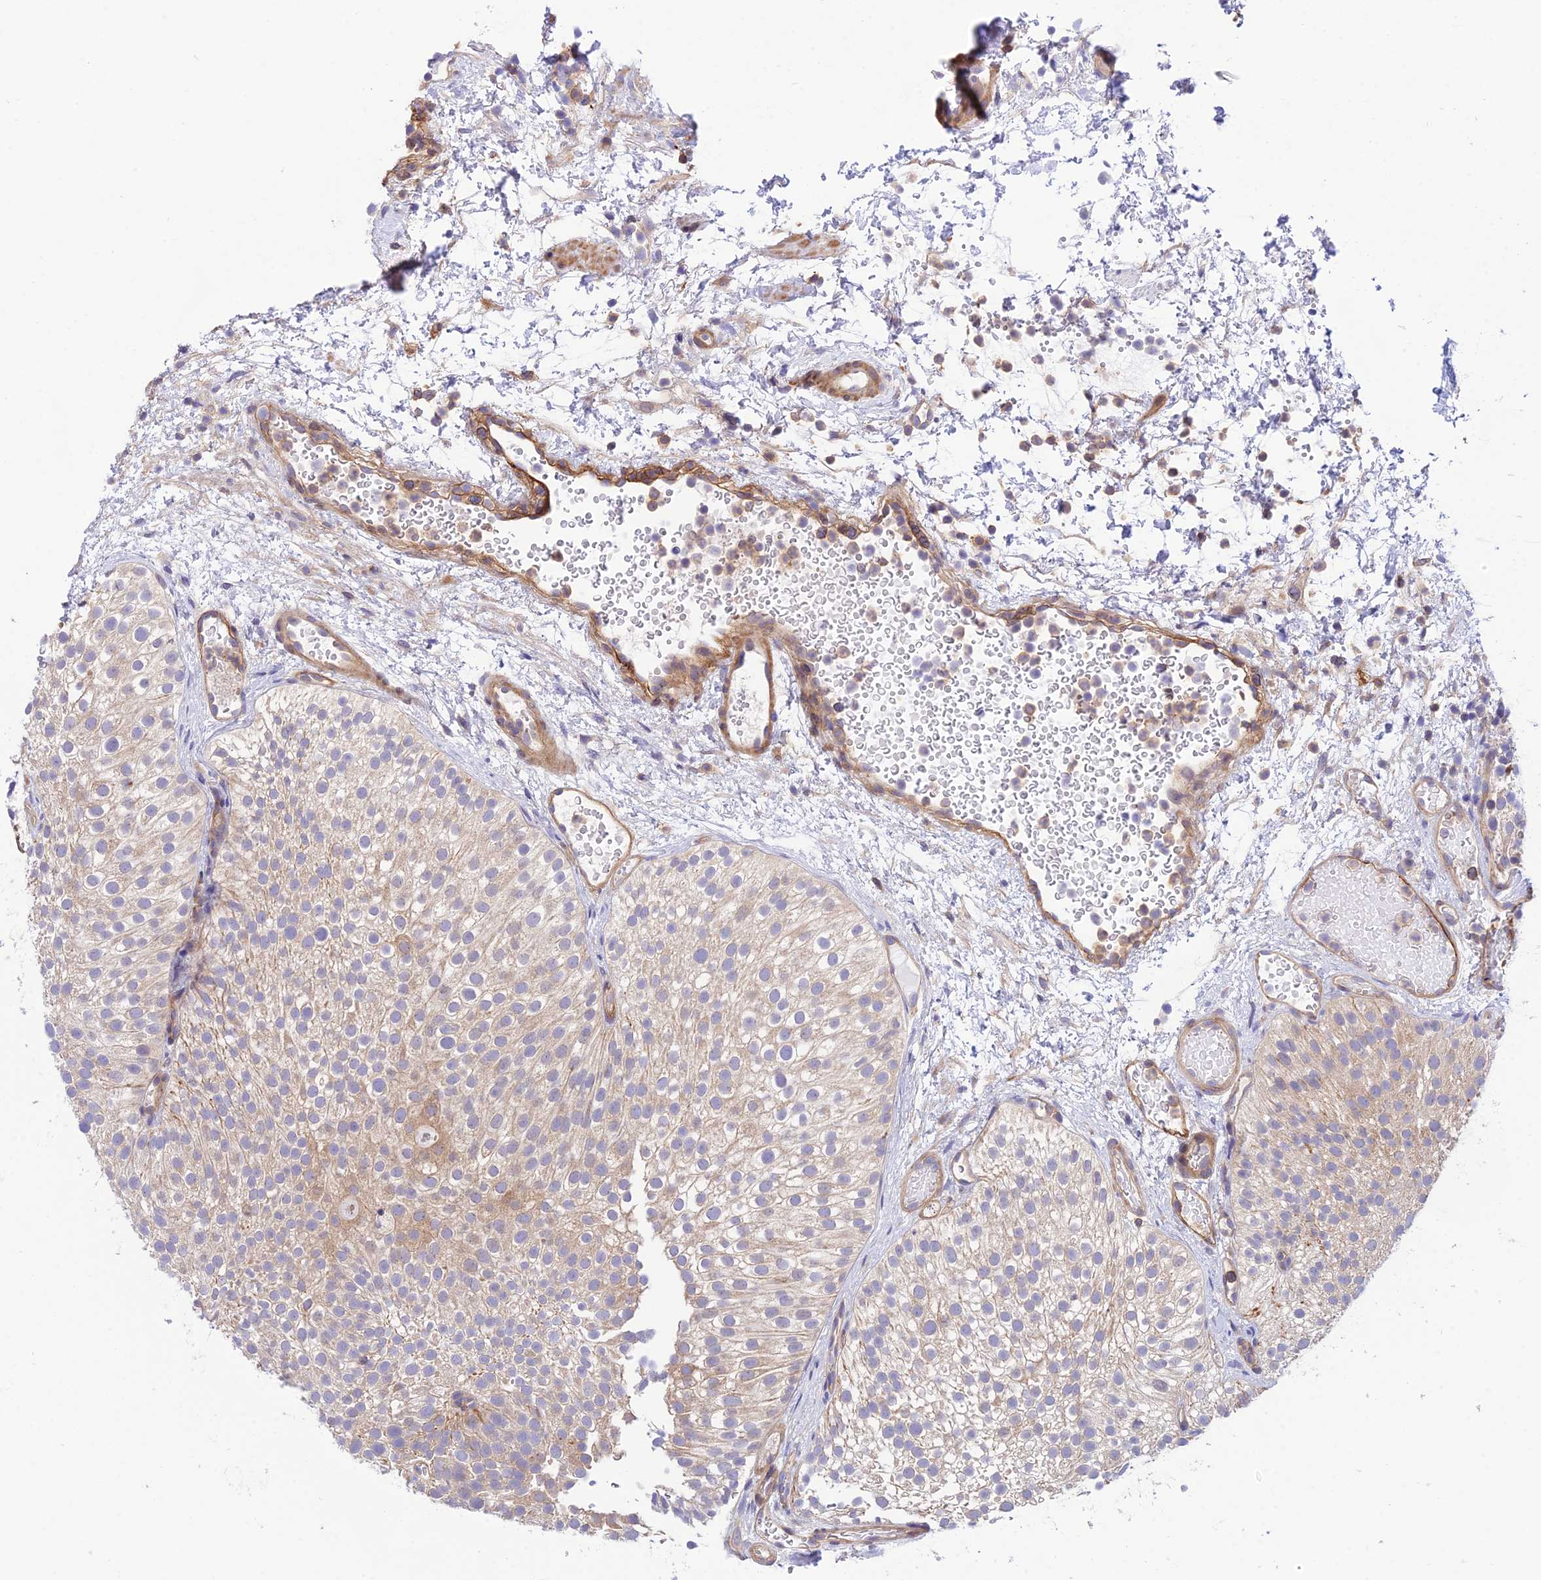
{"staining": {"intensity": "weak", "quantity": "<25%", "location": "cytoplasmic/membranous"}, "tissue": "urothelial cancer", "cell_type": "Tumor cells", "image_type": "cancer", "snomed": [{"axis": "morphology", "description": "Urothelial carcinoma, Low grade"}, {"axis": "topography", "description": "Urinary bladder"}], "caption": "Immunohistochemistry image of neoplastic tissue: human urothelial cancer stained with DAB (3,3'-diaminobenzidine) reveals no significant protein staining in tumor cells.", "gene": "TRIM43B", "patient": {"sex": "male", "age": 78}}